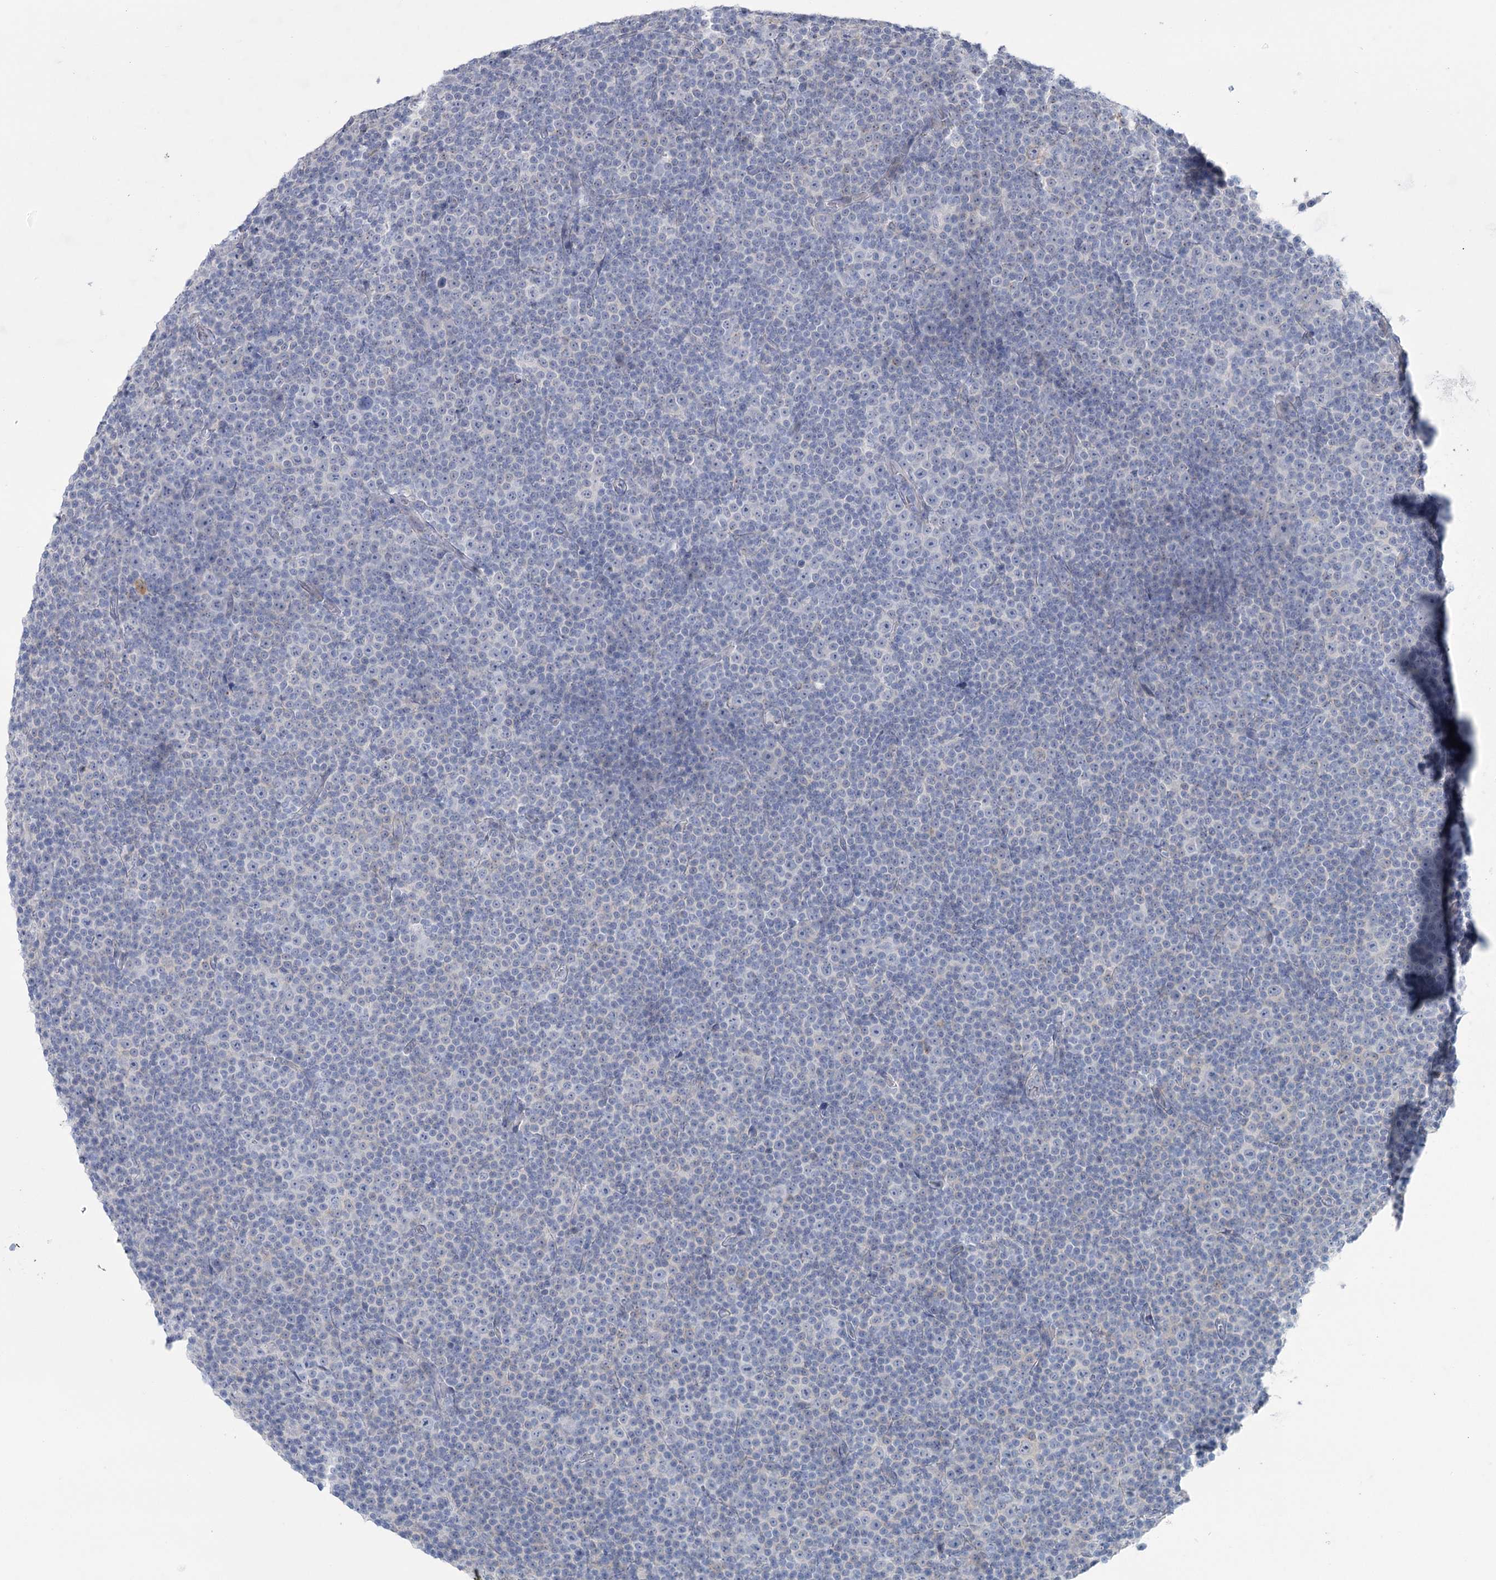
{"staining": {"intensity": "negative", "quantity": "none", "location": "none"}, "tissue": "lymphoma", "cell_type": "Tumor cells", "image_type": "cancer", "snomed": [{"axis": "morphology", "description": "Malignant lymphoma, non-Hodgkin's type, Low grade"}, {"axis": "topography", "description": "Lymph node"}], "caption": "This image is of malignant lymphoma, non-Hodgkin's type (low-grade) stained with immunohistochemistry (IHC) to label a protein in brown with the nuclei are counter-stained blue. There is no staining in tumor cells. (Stains: DAB immunohistochemistry (IHC) with hematoxylin counter stain, Microscopy: brightfield microscopy at high magnification).", "gene": "CCDC88A", "patient": {"sex": "female", "age": 67}}